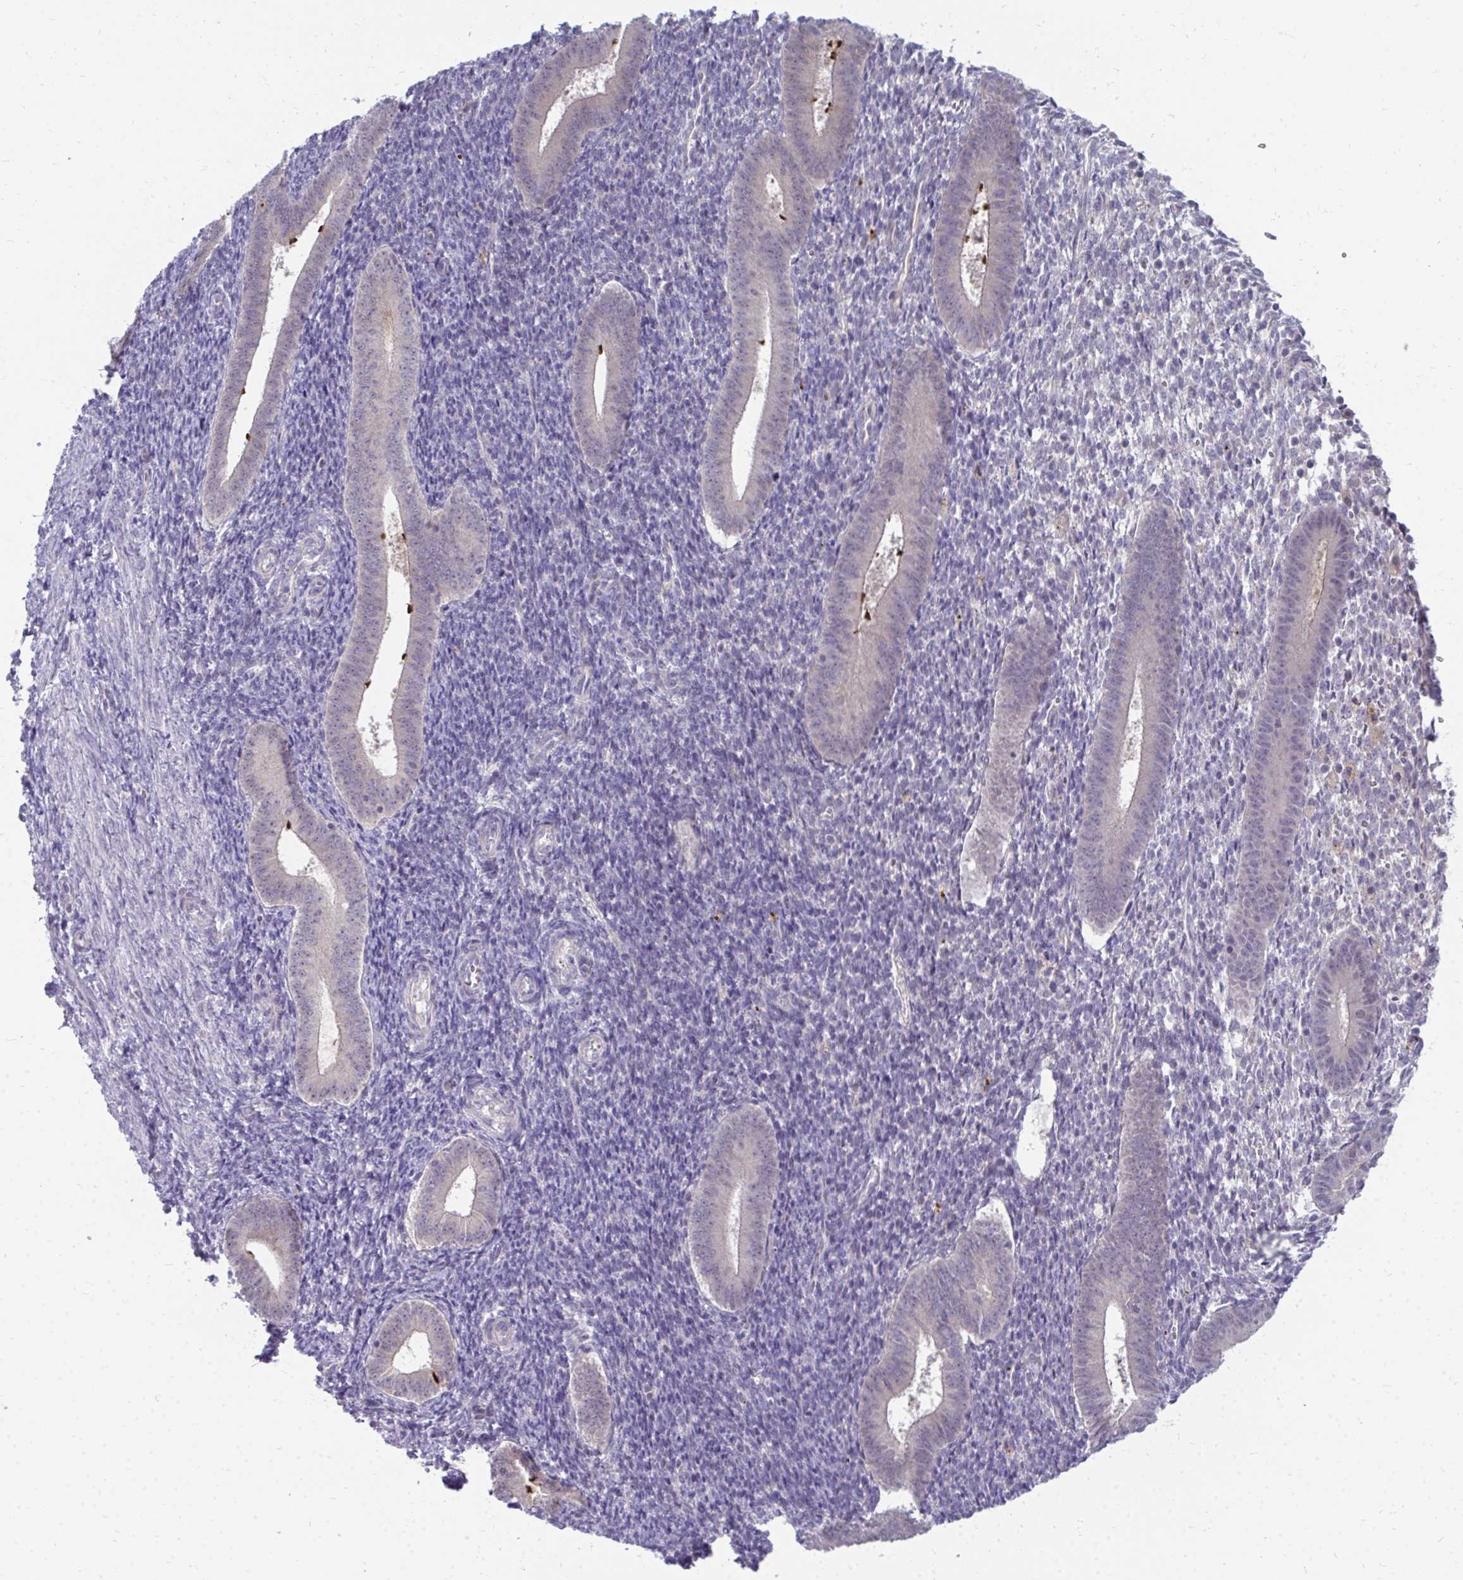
{"staining": {"intensity": "negative", "quantity": "none", "location": "none"}, "tissue": "endometrium", "cell_type": "Cells in endometrial stroma", "image_type": "normal", "snomed": [{"axis": "morphology", "description": "Normal tissue, NOS"}, {"axis": "topography", "description": "Endometrium"}], "caption": "DAB (3,3'-diaminobenzidine) immunohistochemical staining of benign human endometrium shows no significant positivity in cells in endometrial stroma.", "gene": "MROH8", "patient": {"sex": "female", "age": 25}}